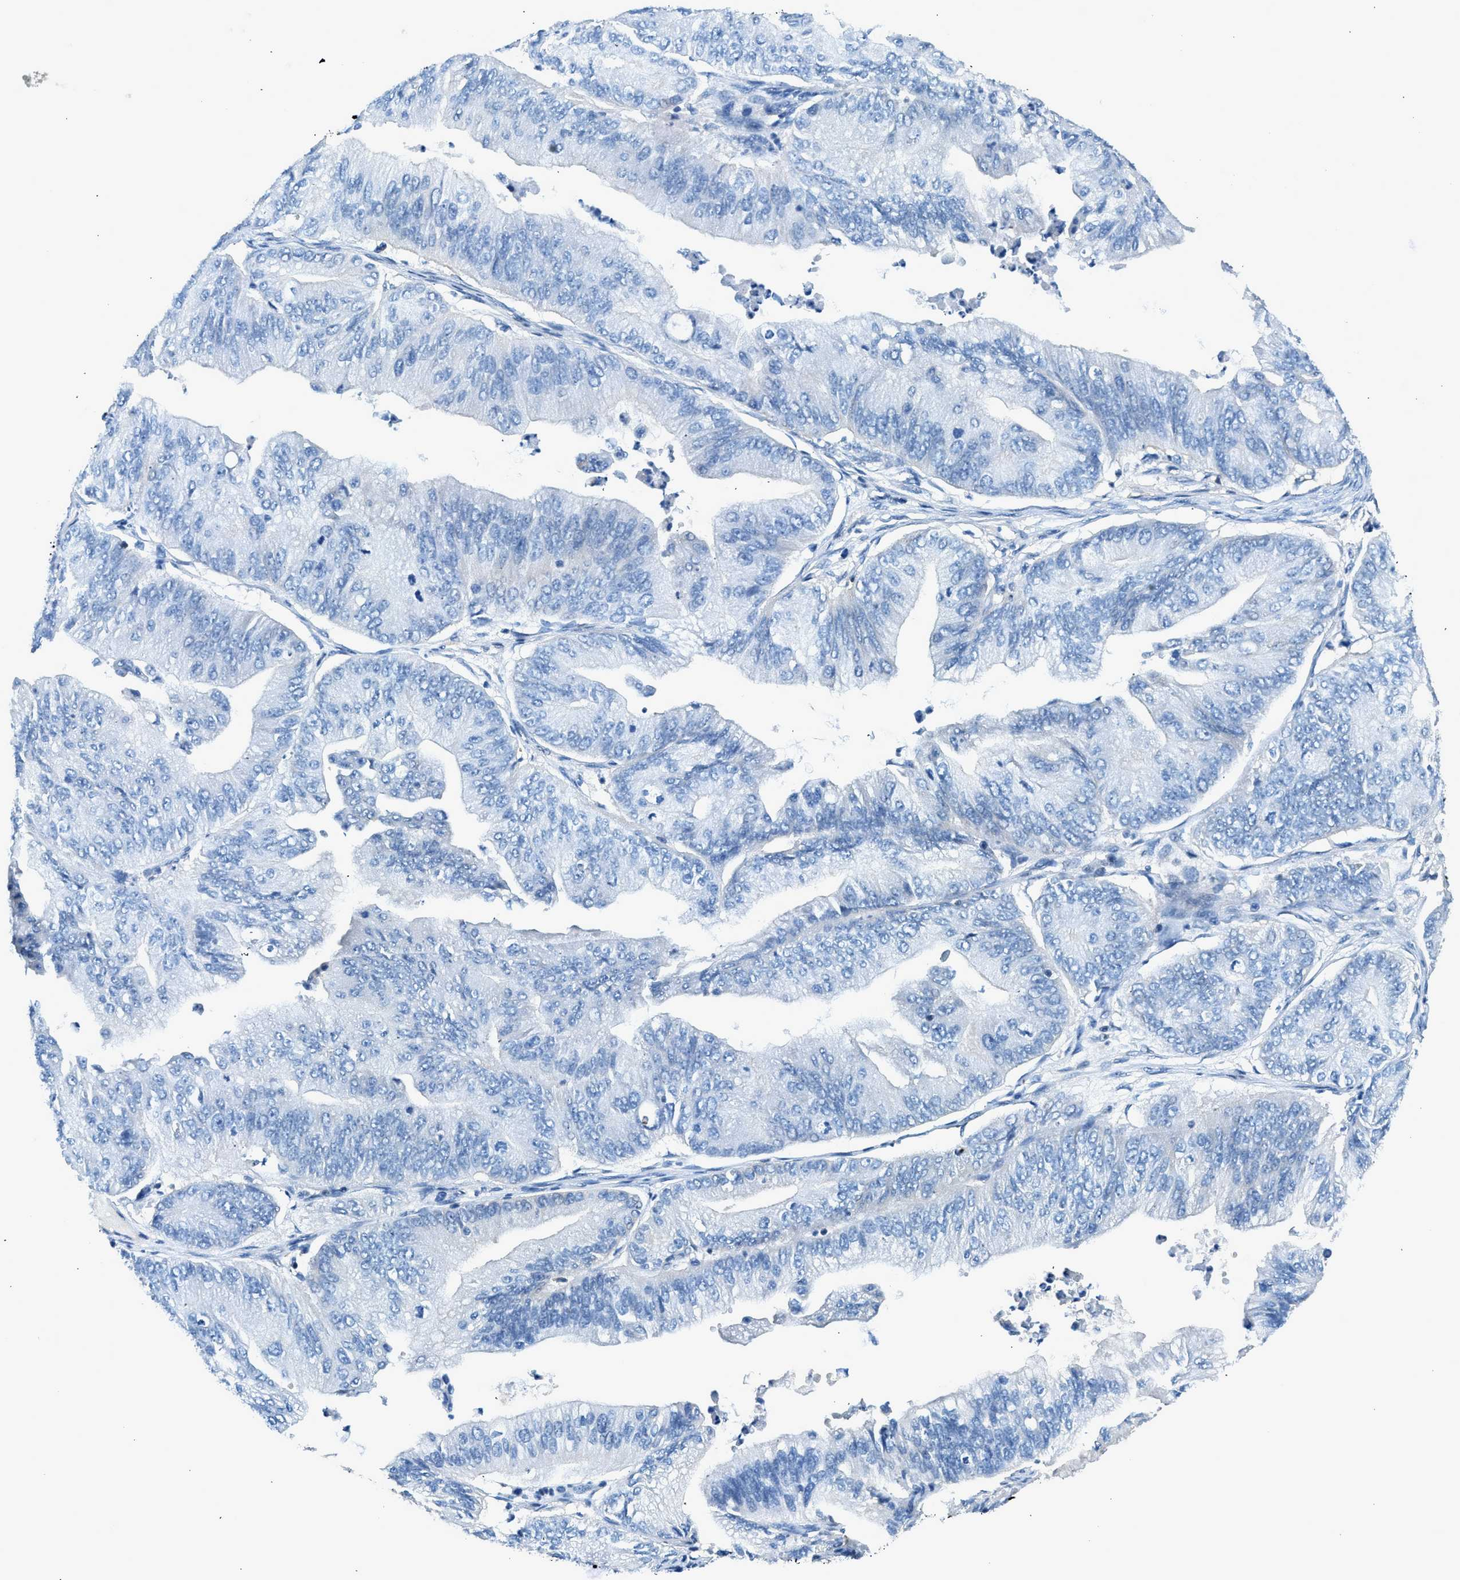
{"staining": {"intensity": "negative", "quantity": "none", "location": "none"}, "tissue": "ovarian cancer", "cell_type": "Tumor cells", "image_type": "cancer", "snomed": [{"axis": "morphology", "description": "Cystadenocarcinoma, mucinous, NOS"}, {"axis": "topography", "description": "Ovary"}], "caption": "Tumor cells are negative for brown protein staining in ovarian mucinous cystadenocarcinoma.", "gene": "LMLN", "patient": {"sex": "female", "age": 61}}